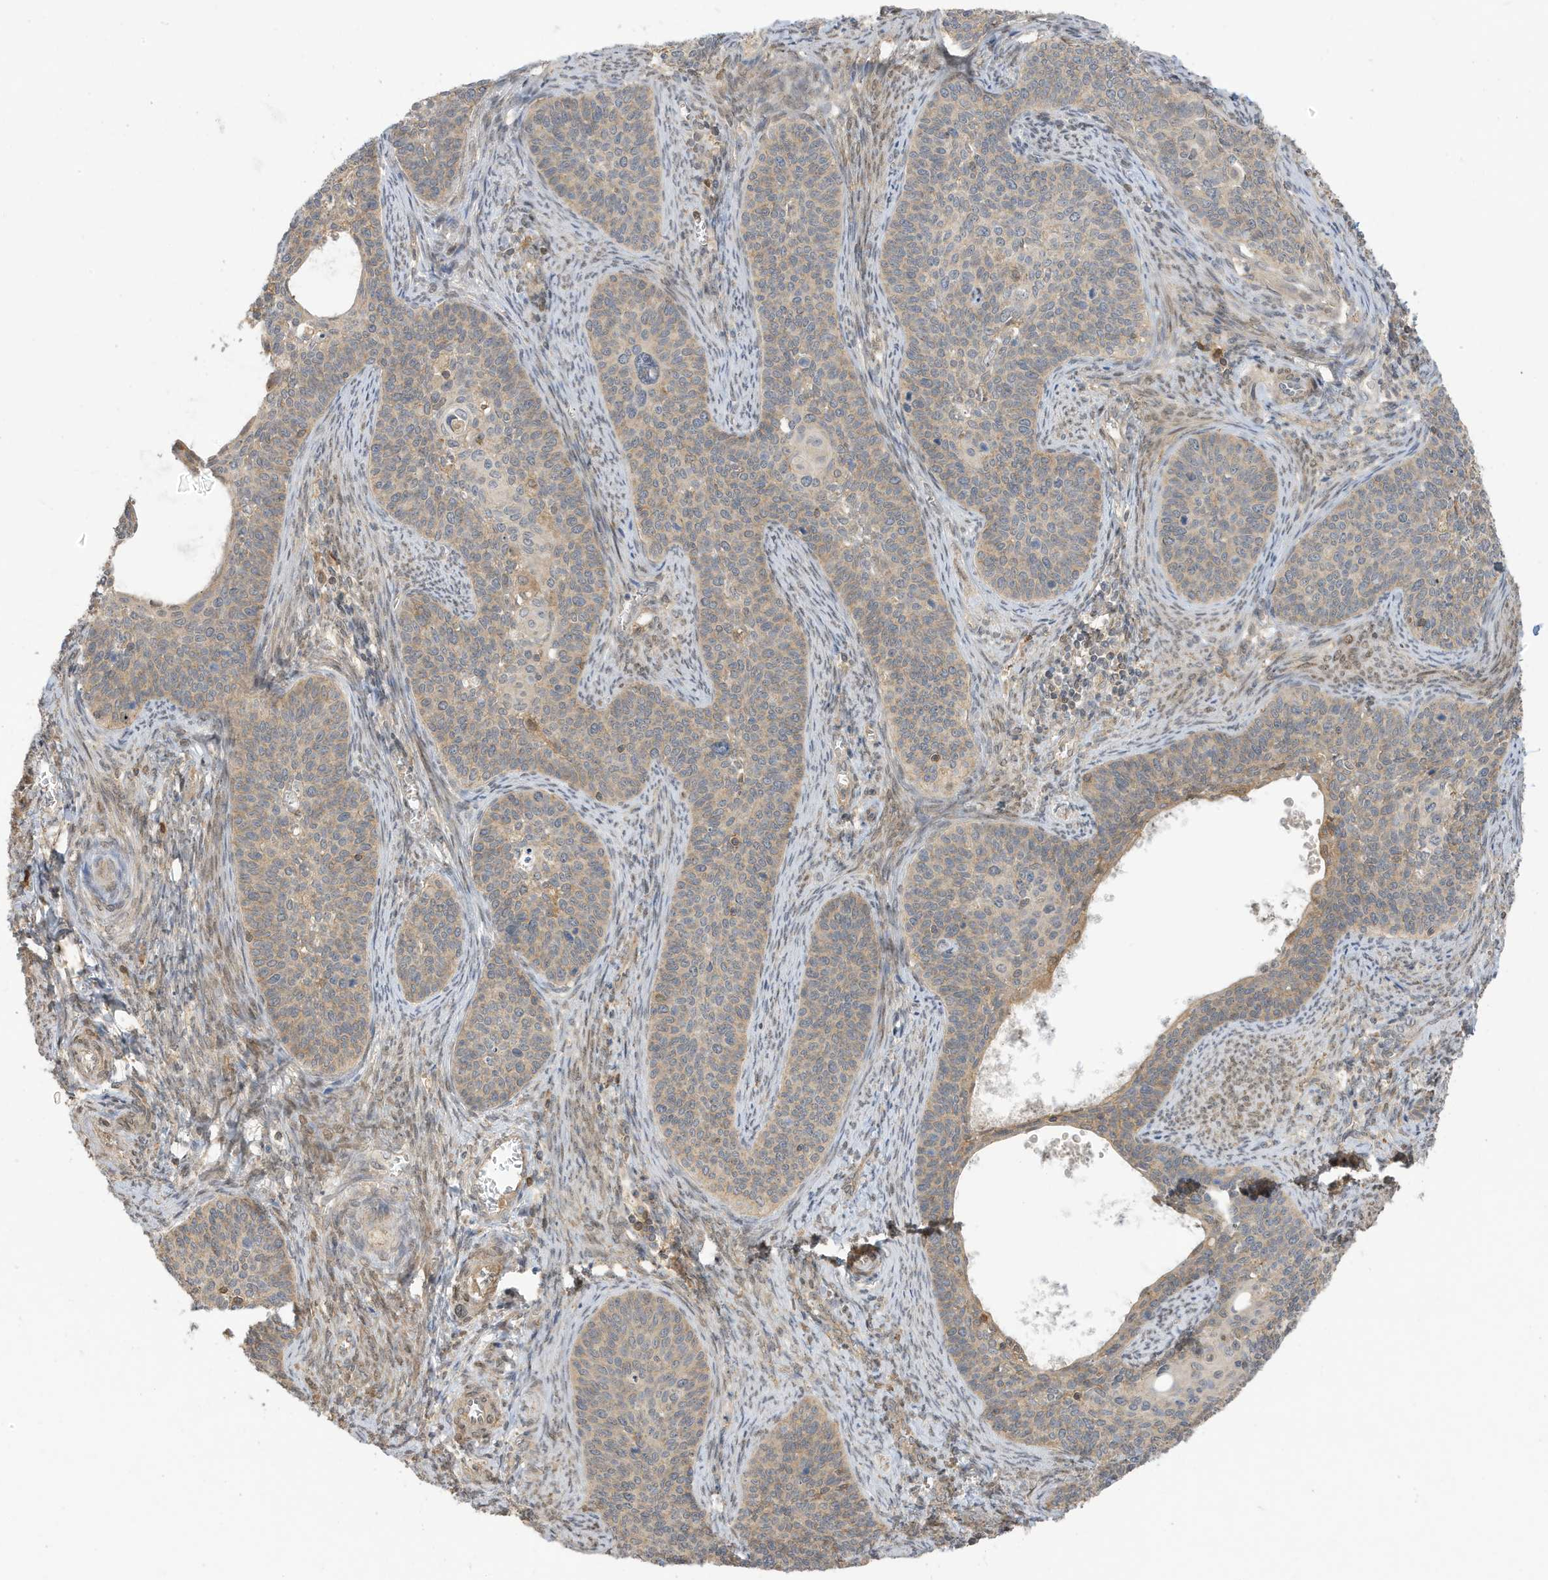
{"staining": {"intensity": "weak", "quantity": "25%-75%", "location": "cytoplasmic/membranous"}, "tissue": "cervical cancer", "cell_type": "Tumor cells", "image_type": "cancer", "snomed": [{"axis": "morphology", "description": "Squamous cell carcinoma, NOS"}, {"axis": "topography", "description": "Cervix"}], "caption": "Protein staining of cervical cancer tissue shows weak cytoplasmic/membranous positivity in approximately 25%-75% of tumor cells. The staining was performed using DAB (3,3'-diaminobenzidine) to visualize the protein expression in brown, while the nuclei were stained in blue with hematoxylin (Magnification: 20x).", "gene": "TAB3", "patient": {"sex": "female", "age": 33}}